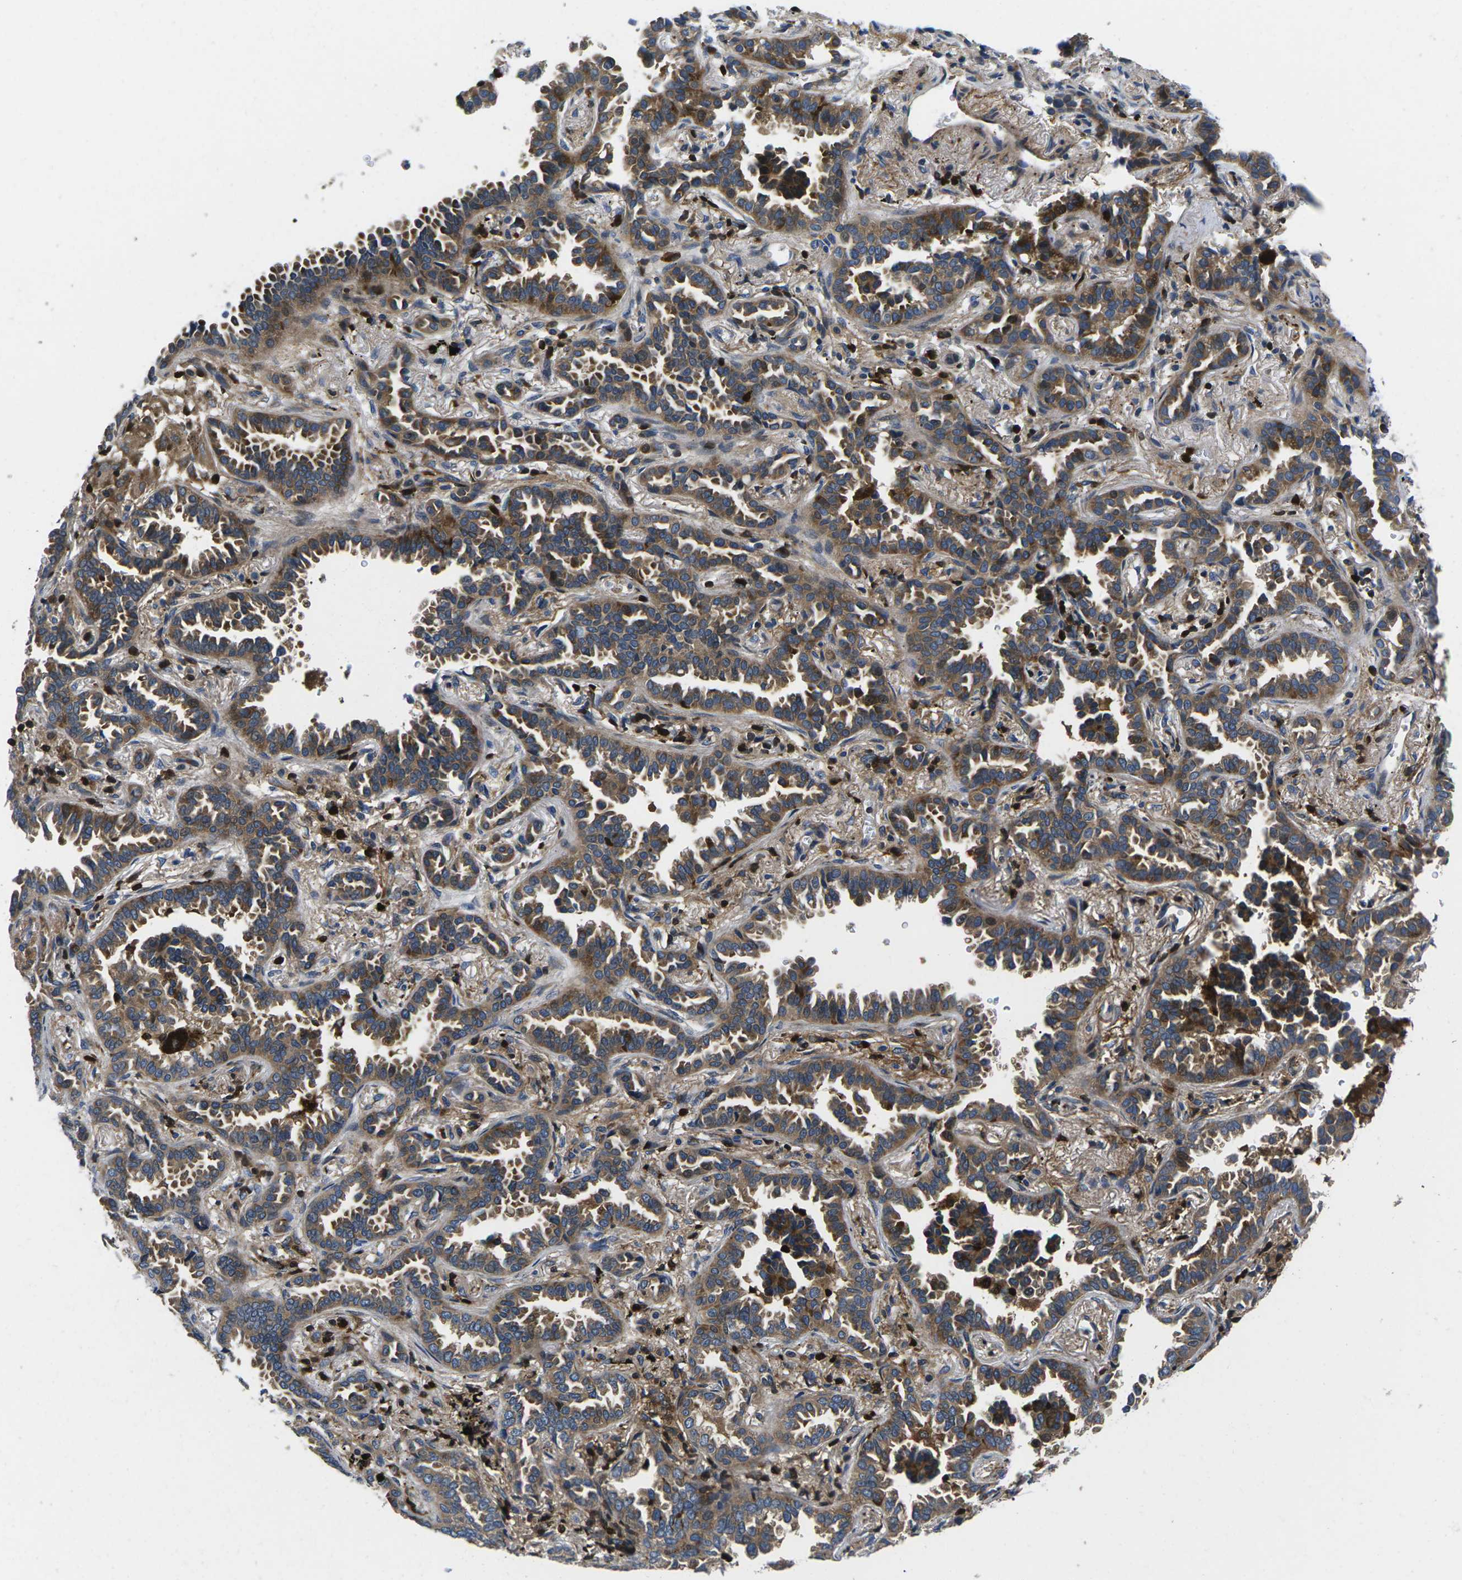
{"staining": {"intensity": "moderate", "quantity": ">75%", "location": "cytoplasmic/membranous"}, "tissue": "lung cancer", "cell_type": "Tumor cells", "image_type": "cancer", "snomed": [{"axis": "morphology", "description": "Normal tissue, NOS"}, {"axis": "morphology", "description": "Adenocarcinoma, NOS"}, {"axis": "topography", "description": "Lung"}], "caption": "There is medium levels of moderate cytoplasmic/membranous staining in tumor cells of lung cancer (adenocarcinoma), as demonstrated by immunohistochemical staining (brown color).", "gene": "PLCE1", "patient": {"sex": "male", "age": 59}}